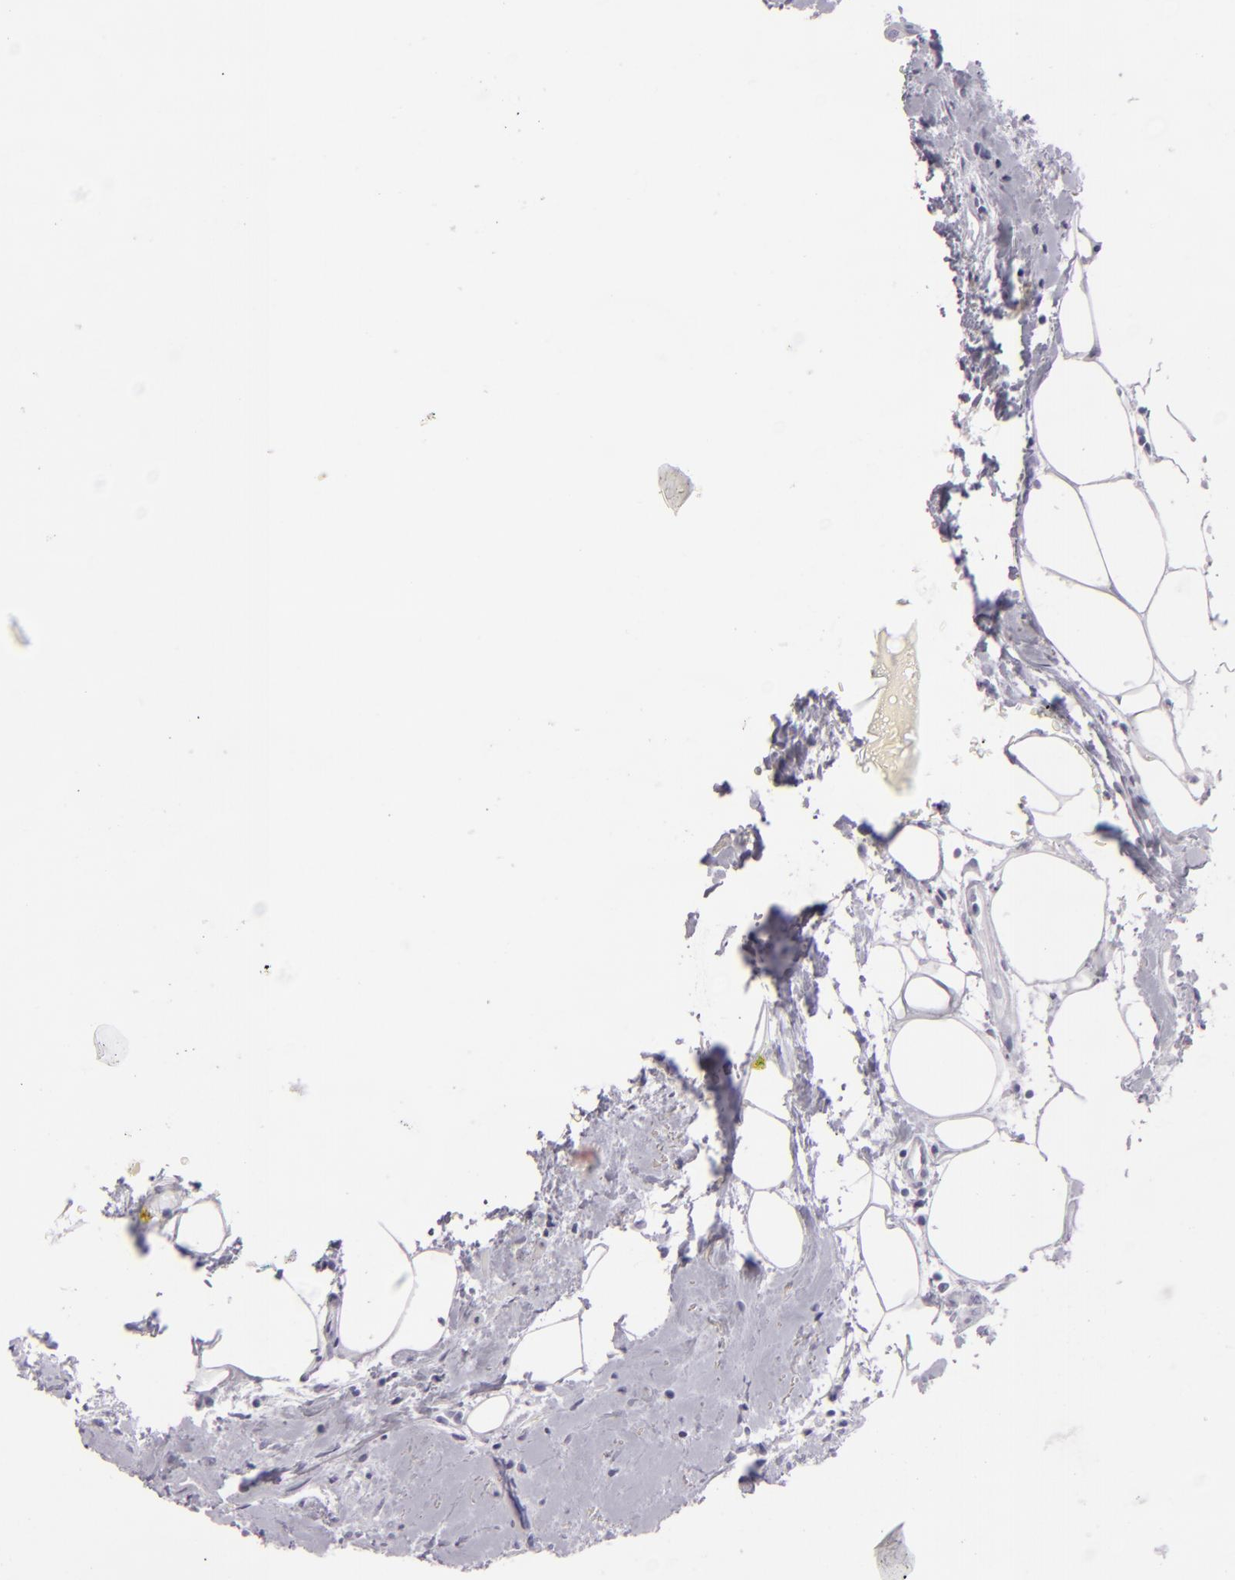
{"staining": {"intensity": "negative", "quantity": "none", "location": "none"}, "tissue": "breast cancer", "cell_type": "Tumor cells", "image_type": "cancer", "snomed": [{"axis": "morphology", "description": "Duct carcinoma"}, {"axis": "topography", "description": "Breast"}], "caption": "Photomicrograph shows no significant protein expression in tumor cells of breast intraductal carcinoma. (Immunohistochemistry, brightfield microscopy, high magnification).", "gene": "CDX2", "patient": {"sex": "female", "age": 45}}